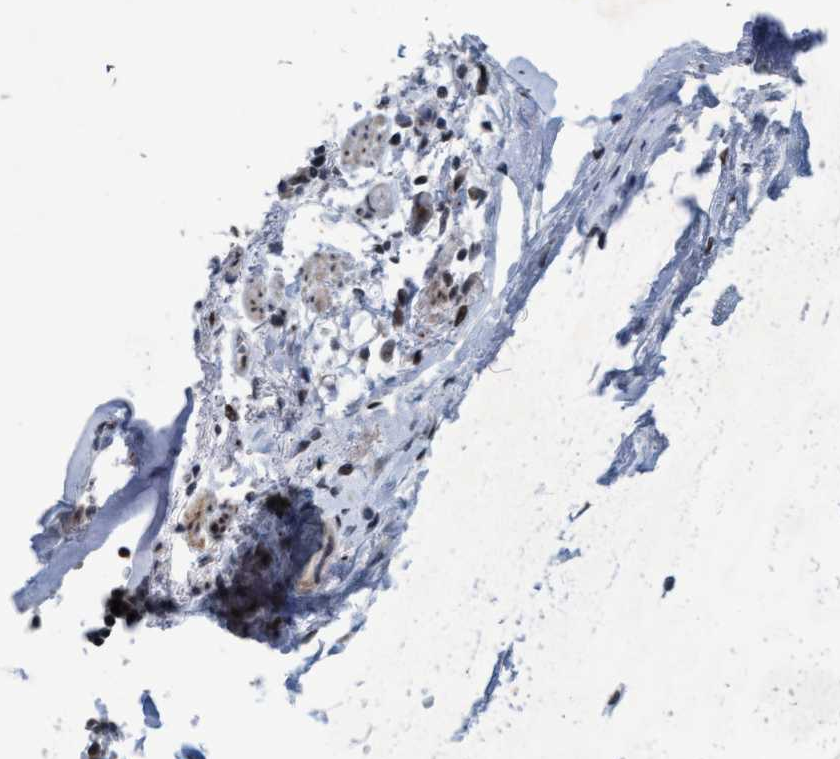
{"staining": {"intensity": "negative", "quantity": "none", "location": "none"}, "tissue": "adipose tissue", "cell_type": "Adipocytes", "image_type": "normal", "snomed": [{"axis": "morphology", "description": "Normal tissue, NOS"}, {"axis": "topography", "description": "Cartilage tissue"}, {"axis": "topography", "description": "Lung"}], "caption": "Immunohistochemistry histopathology image of benign adipose tissue: human adipose tissue stained with DAB demonstrates no significant protein expression in adipocytes.", "gene": "CWC27", "patient": {"sex": "female", "age": 77}}